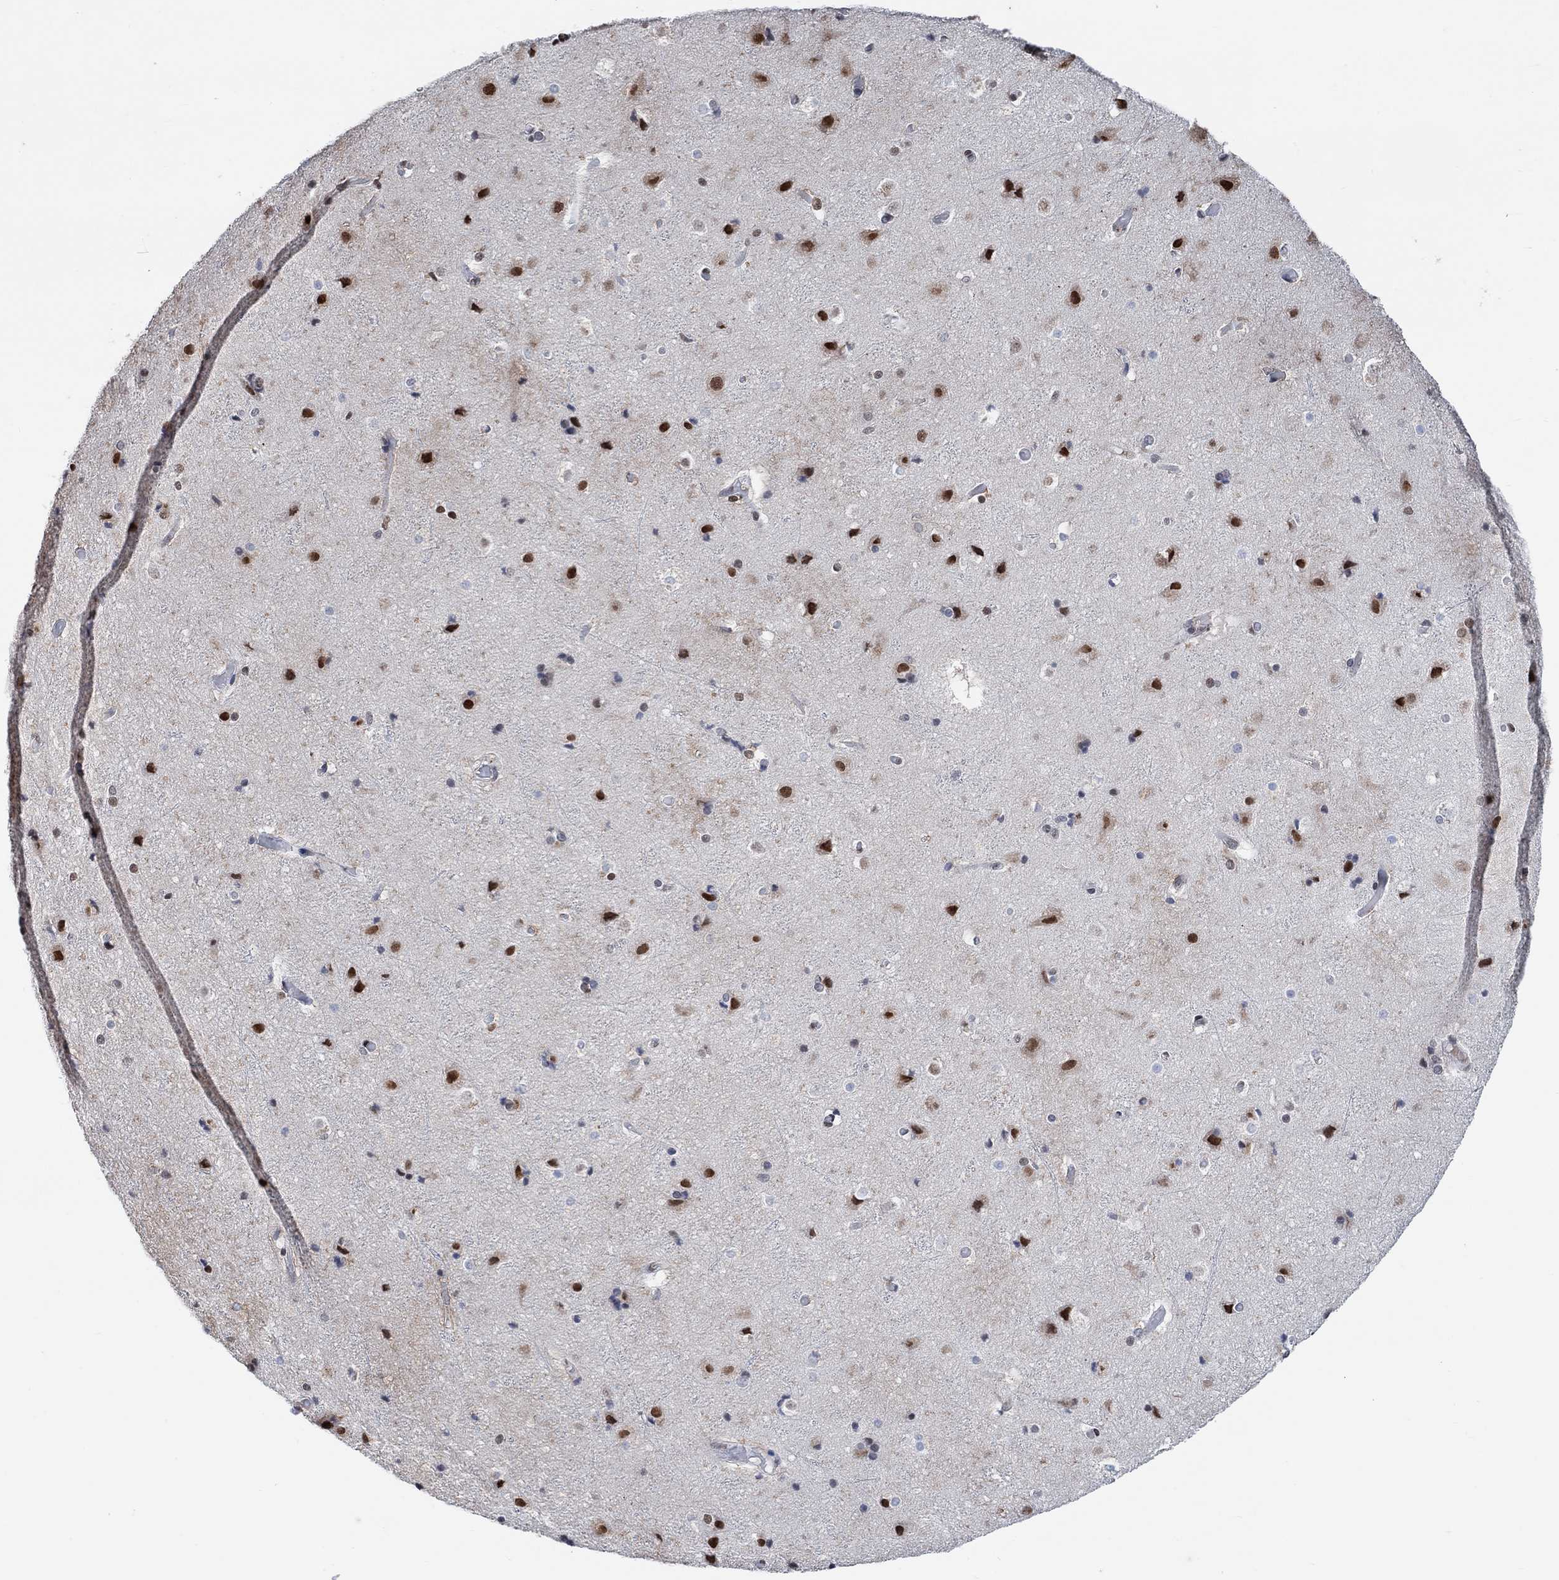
{"staining": {"intensity": "negative", "quantity": "none", "location": "none"}, "tissue": "cerebral cortex", "cell_type": "Endothelial cells", "image_type": "normal", "snomed": [{"axis": "morphology", "description": "Normal tissue, NOS"}, {"axis": "topography", "description": "Cerebral cortex"}], "caption": "The image exhibits no significant positivity in endothelial cells of cerebral cortex.", "gene": "USP39", "patient": {"sex": "female", "age": 52}}